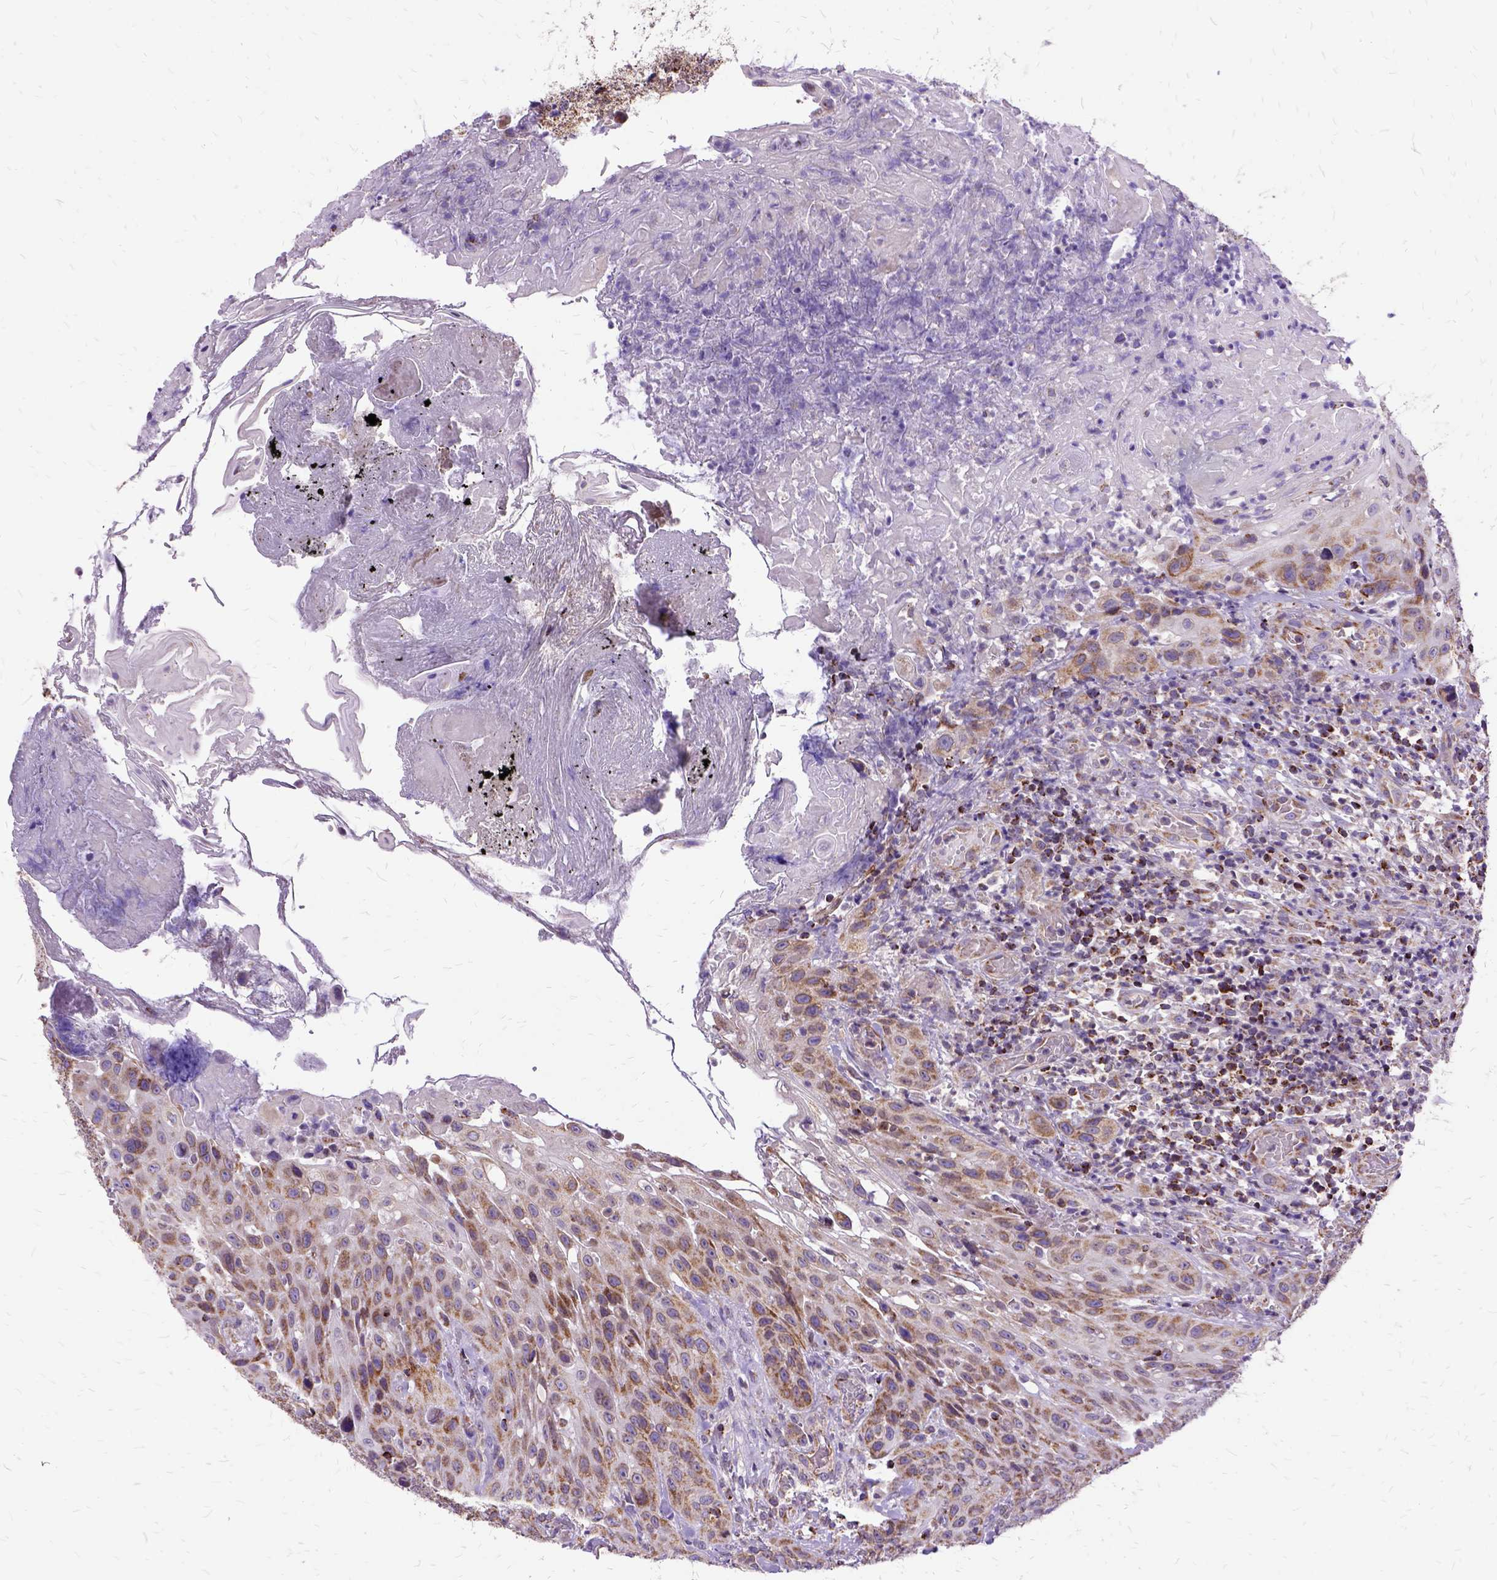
{"staining": {"intensity": "moderate", "quantity": ">75%", "location": "cytoplasmic/membranous"}, "tissue": "head and neck cancer", "cell_type": "Tumor cells", "image_type": "cancer", "snomed": [{"axis": "morphology", "description": "Normal tissue, NOS"}, {"axis": "morphology", "description": "Squamous cell carcinoma, NOS"}, {"axis": "topography", "description": "Oral tissue"}, {"axis": "topography", "description": "Tounge, NOS"}, {"axis": "topography", "description": "Head-Neck"}], "caption": "An immunohistochemistry photomicrograph of neoplastic tissue is shown. Protein staining in brown shows moderate cytoplasmic/membranous positivity in head and neck cancer (squamous cell carcinoma) within tumor cells.", "gene": "OXCT1", "patient": {"sex": "male", "age": 62}}